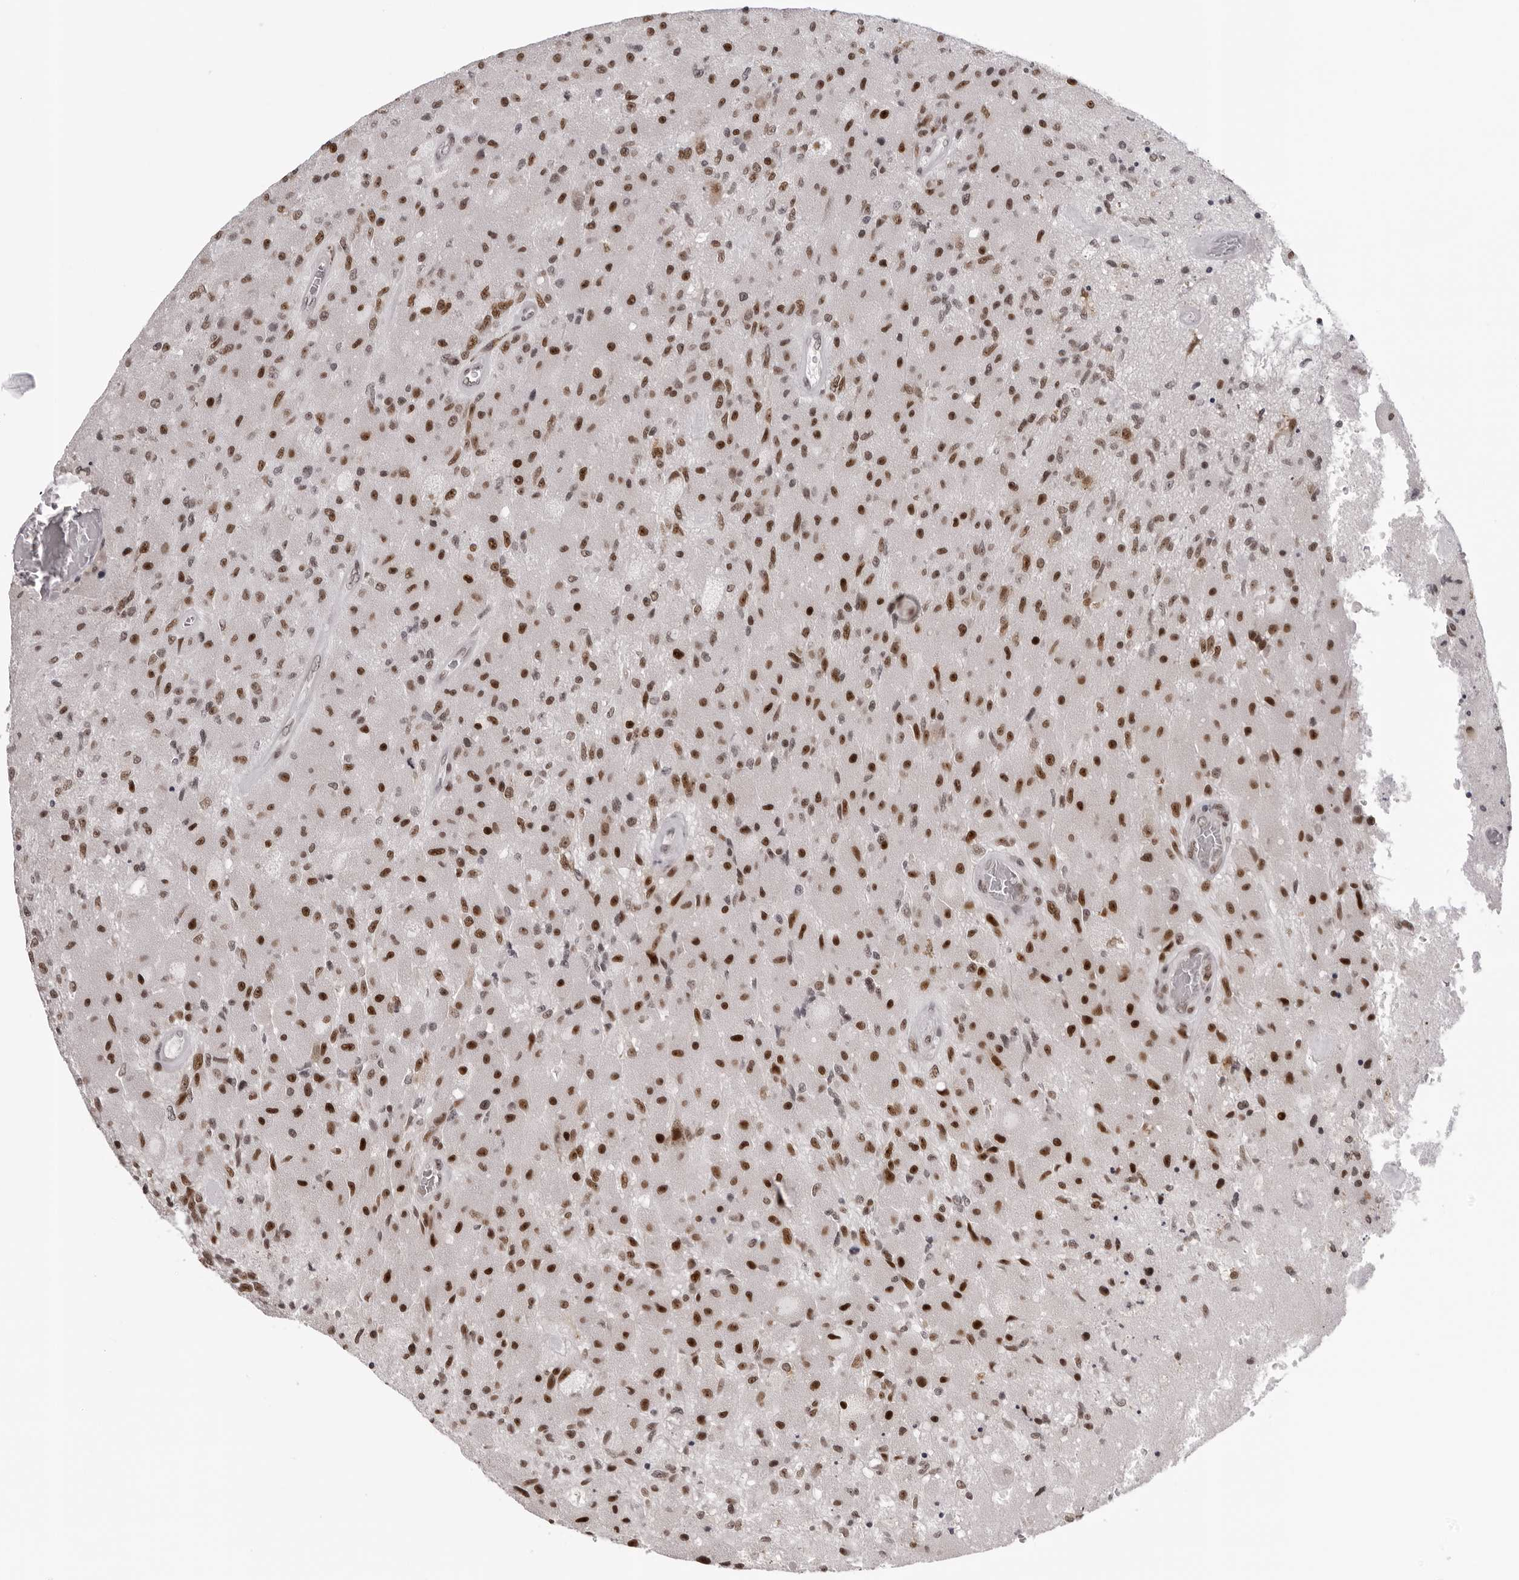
{"staining": {"intensity": "moderate", "quantity": ">75%", "location": "nuclear"}, "tissue": "glioma", "cell_type": "Tumor cells", "image_type": "cancer", "snomed": [{"axis": "morphology", "description": "Normal tissue, NOS"}, {"axis": "morphology", "description": "Glioma, malignant, High grade"}, {"axis": "topography", "description": "Cerebral cortex"}], "caption": "Human malignant glioma (high-grade) stained with a brown dye displays moderate nuclear positive staining in about >75% of tumor cells.", "gene": "HEXIM2", "patient": {"sex": "male", "age": 77}}